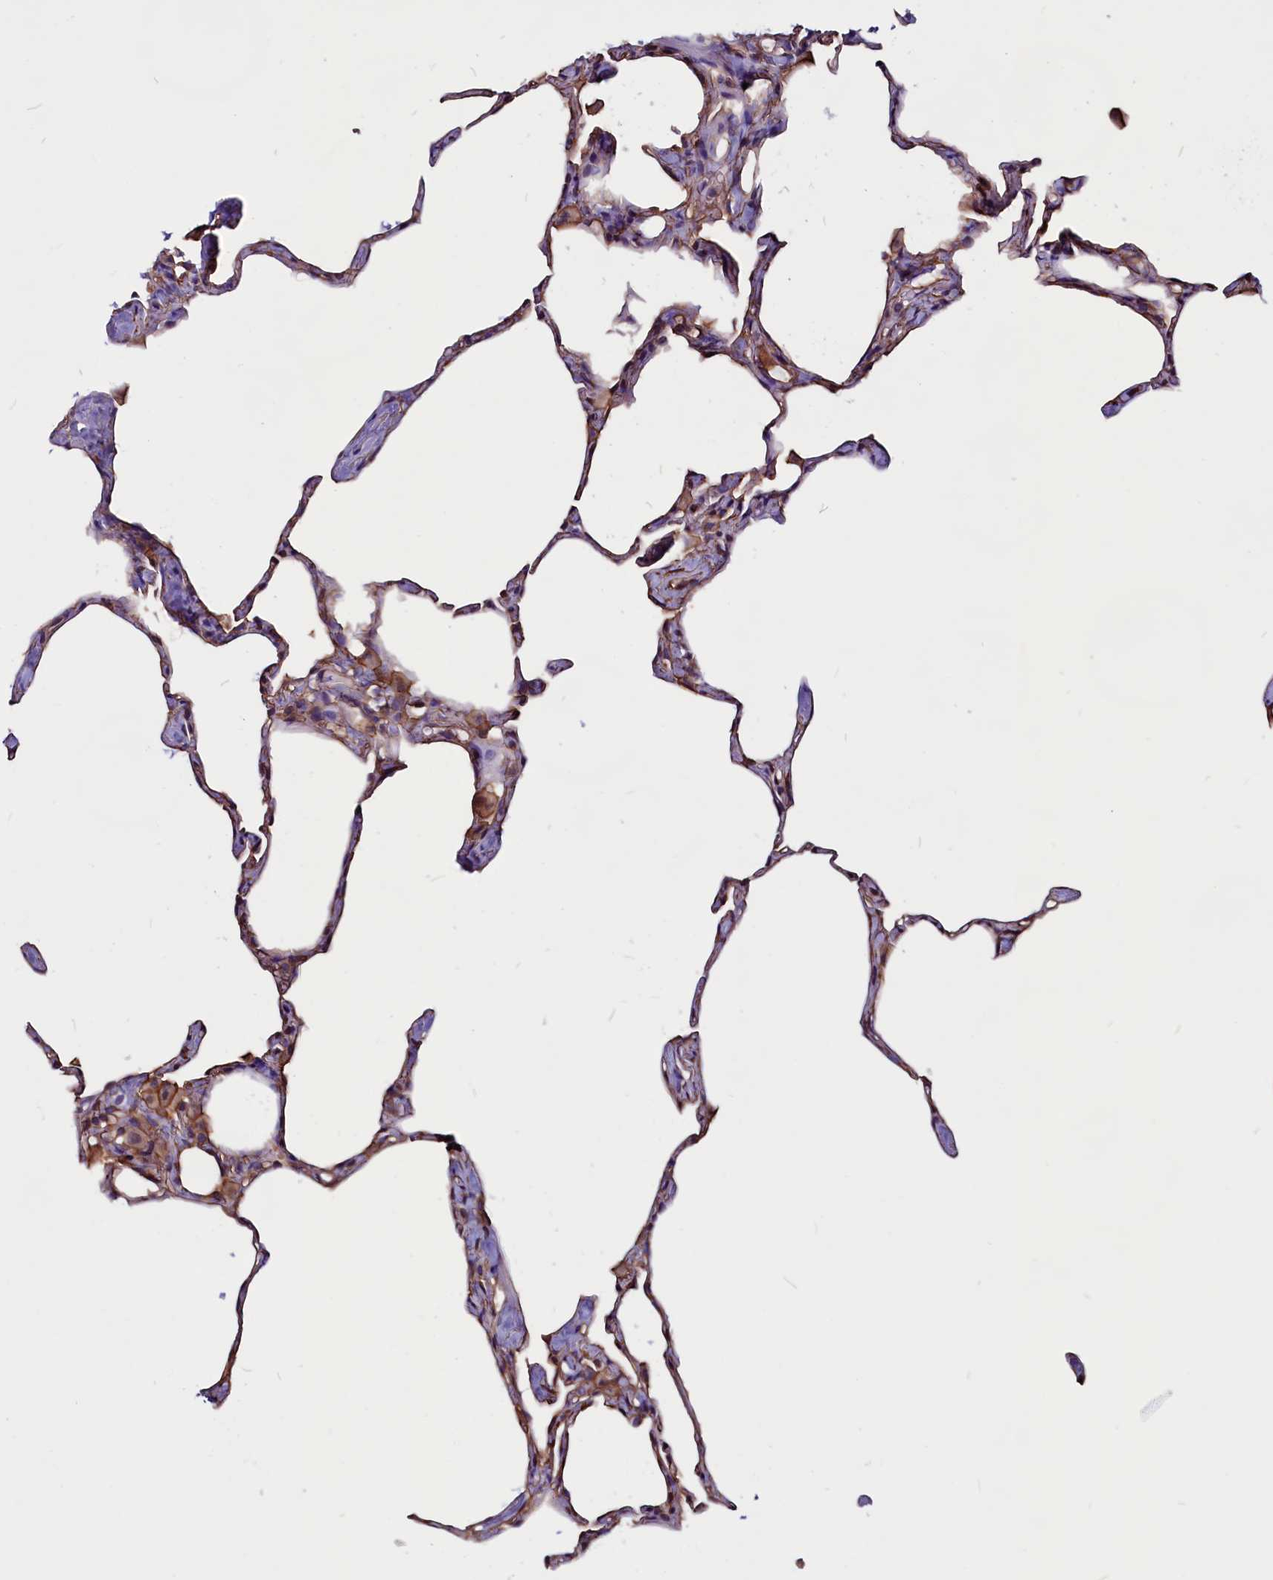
{"staining": {"intensity": "moderate", "quantity": ">75%", "location": "cytoplasmic/membranous"}, "tissue": "lung", "cell_type": "Alveolar cells", "image_type": "normal", "snomed": [{"axis": "morphology", "description": "Normal tissue, NOS"}, {"axis": "topography", "description": "Lung"}], "caption": "IHC photomicrograph of normal human lung stained for a protein (brown), which shows medium levels of moderate cytoplasmic/membranous expression in approximately >75% of alveolar cells.", "gene": "ZNF749", "patient": {"sex": "male", "age": 65}}